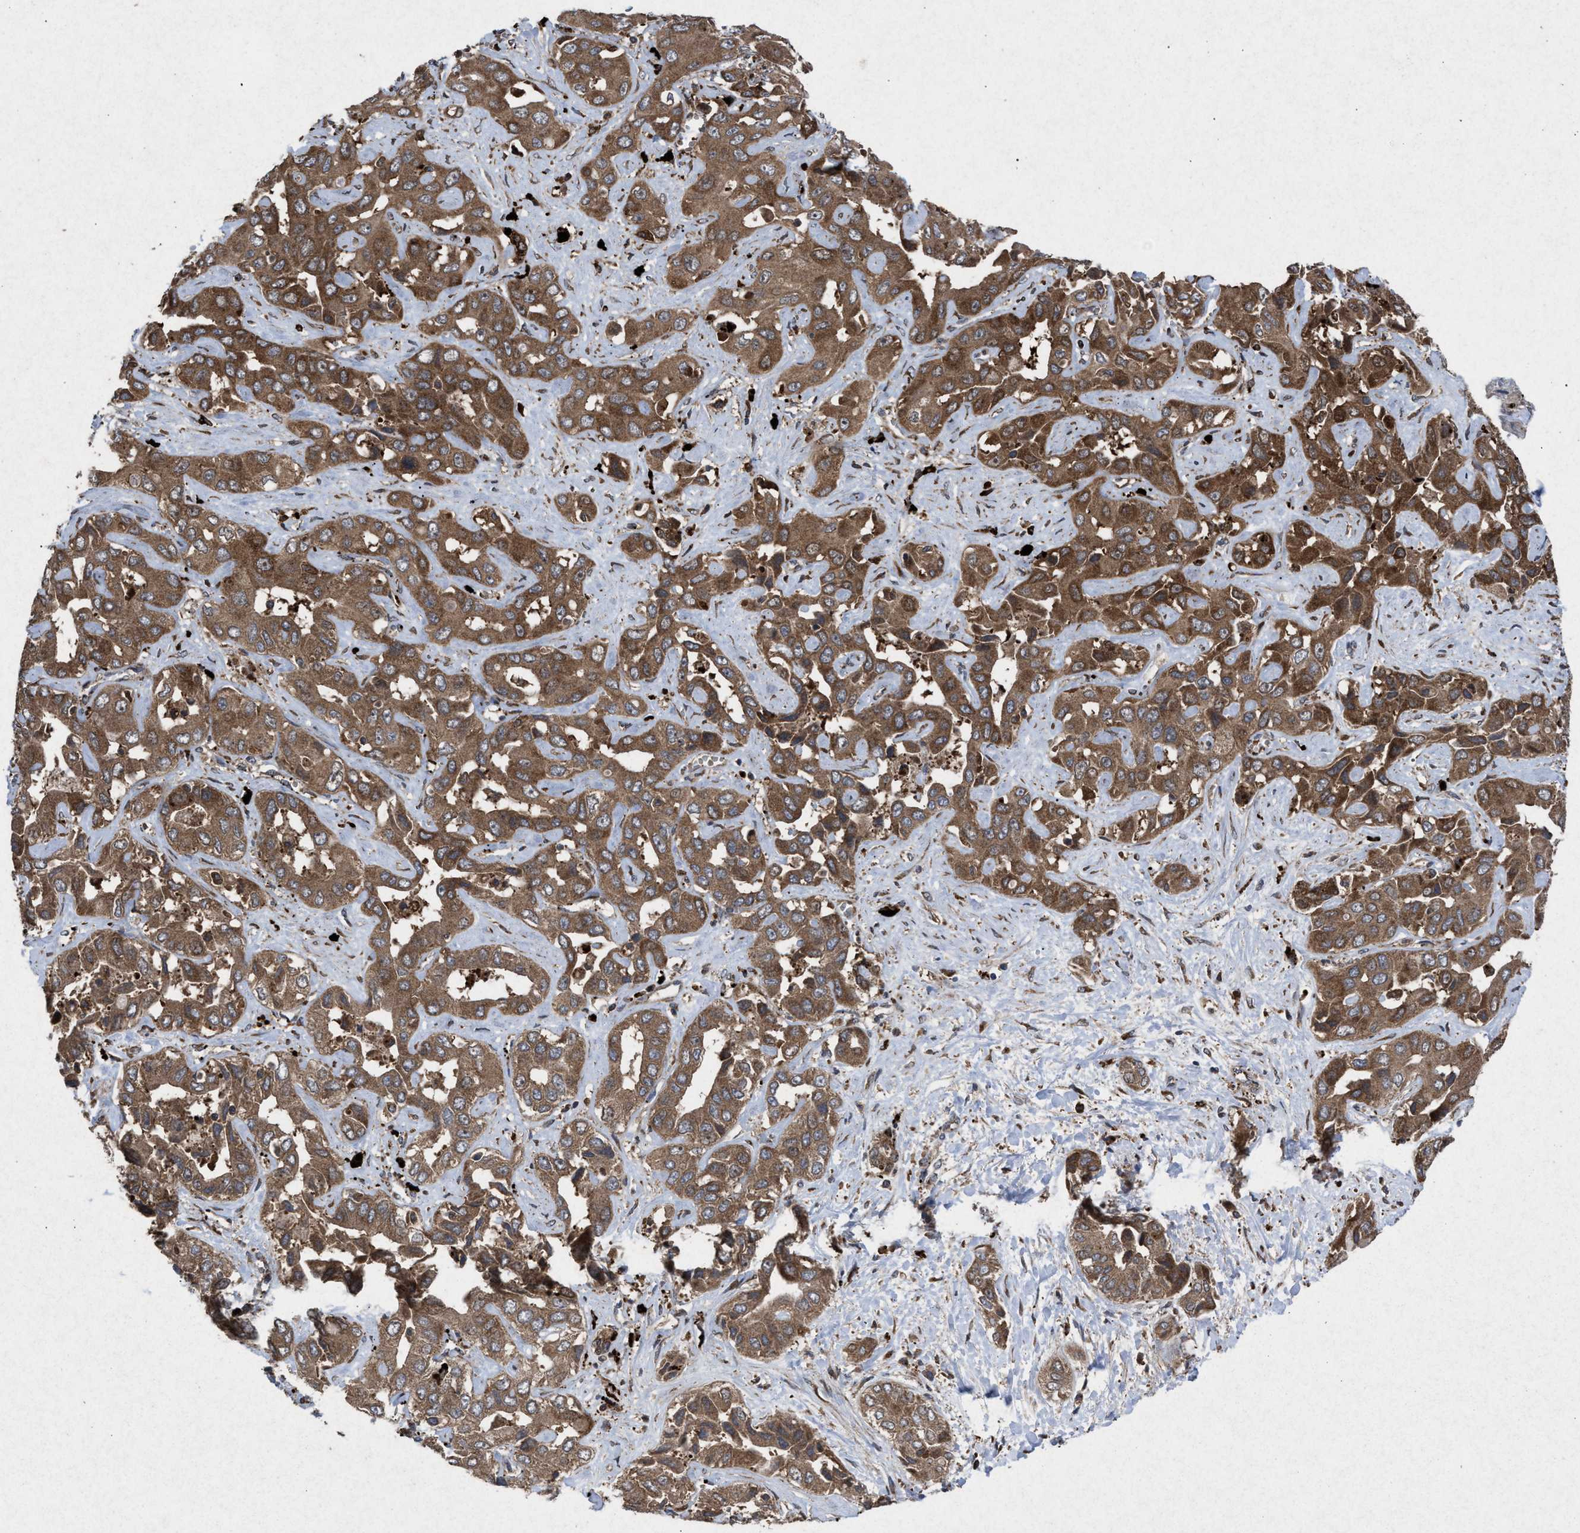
{"staining": {"intensity": "moderate", "quantity": ">75%", "location": "cytoplasmic/membranous"}, "tissue": "liver cancer", "cell_type": "Tumor cells", "image_type": "cancer", "snomed": [{"axis": "morphology", "description": "Cholangiocarcinoma"}, {"axis": "topography", "description": "Liver"}], "caption": "IHC image of neoplastic tissue: cholangiocarcinoma (liver) stained using immunohistochemistry (IHC) demonstrates medium levels of moderate protein expression localized specifically in the cytoplasmic/membranous of tumor cells, appearing as a cytoplasmic/membranous brown color.", "gene": "MSI2", "patient": {"sex": "female", "age": 52}}